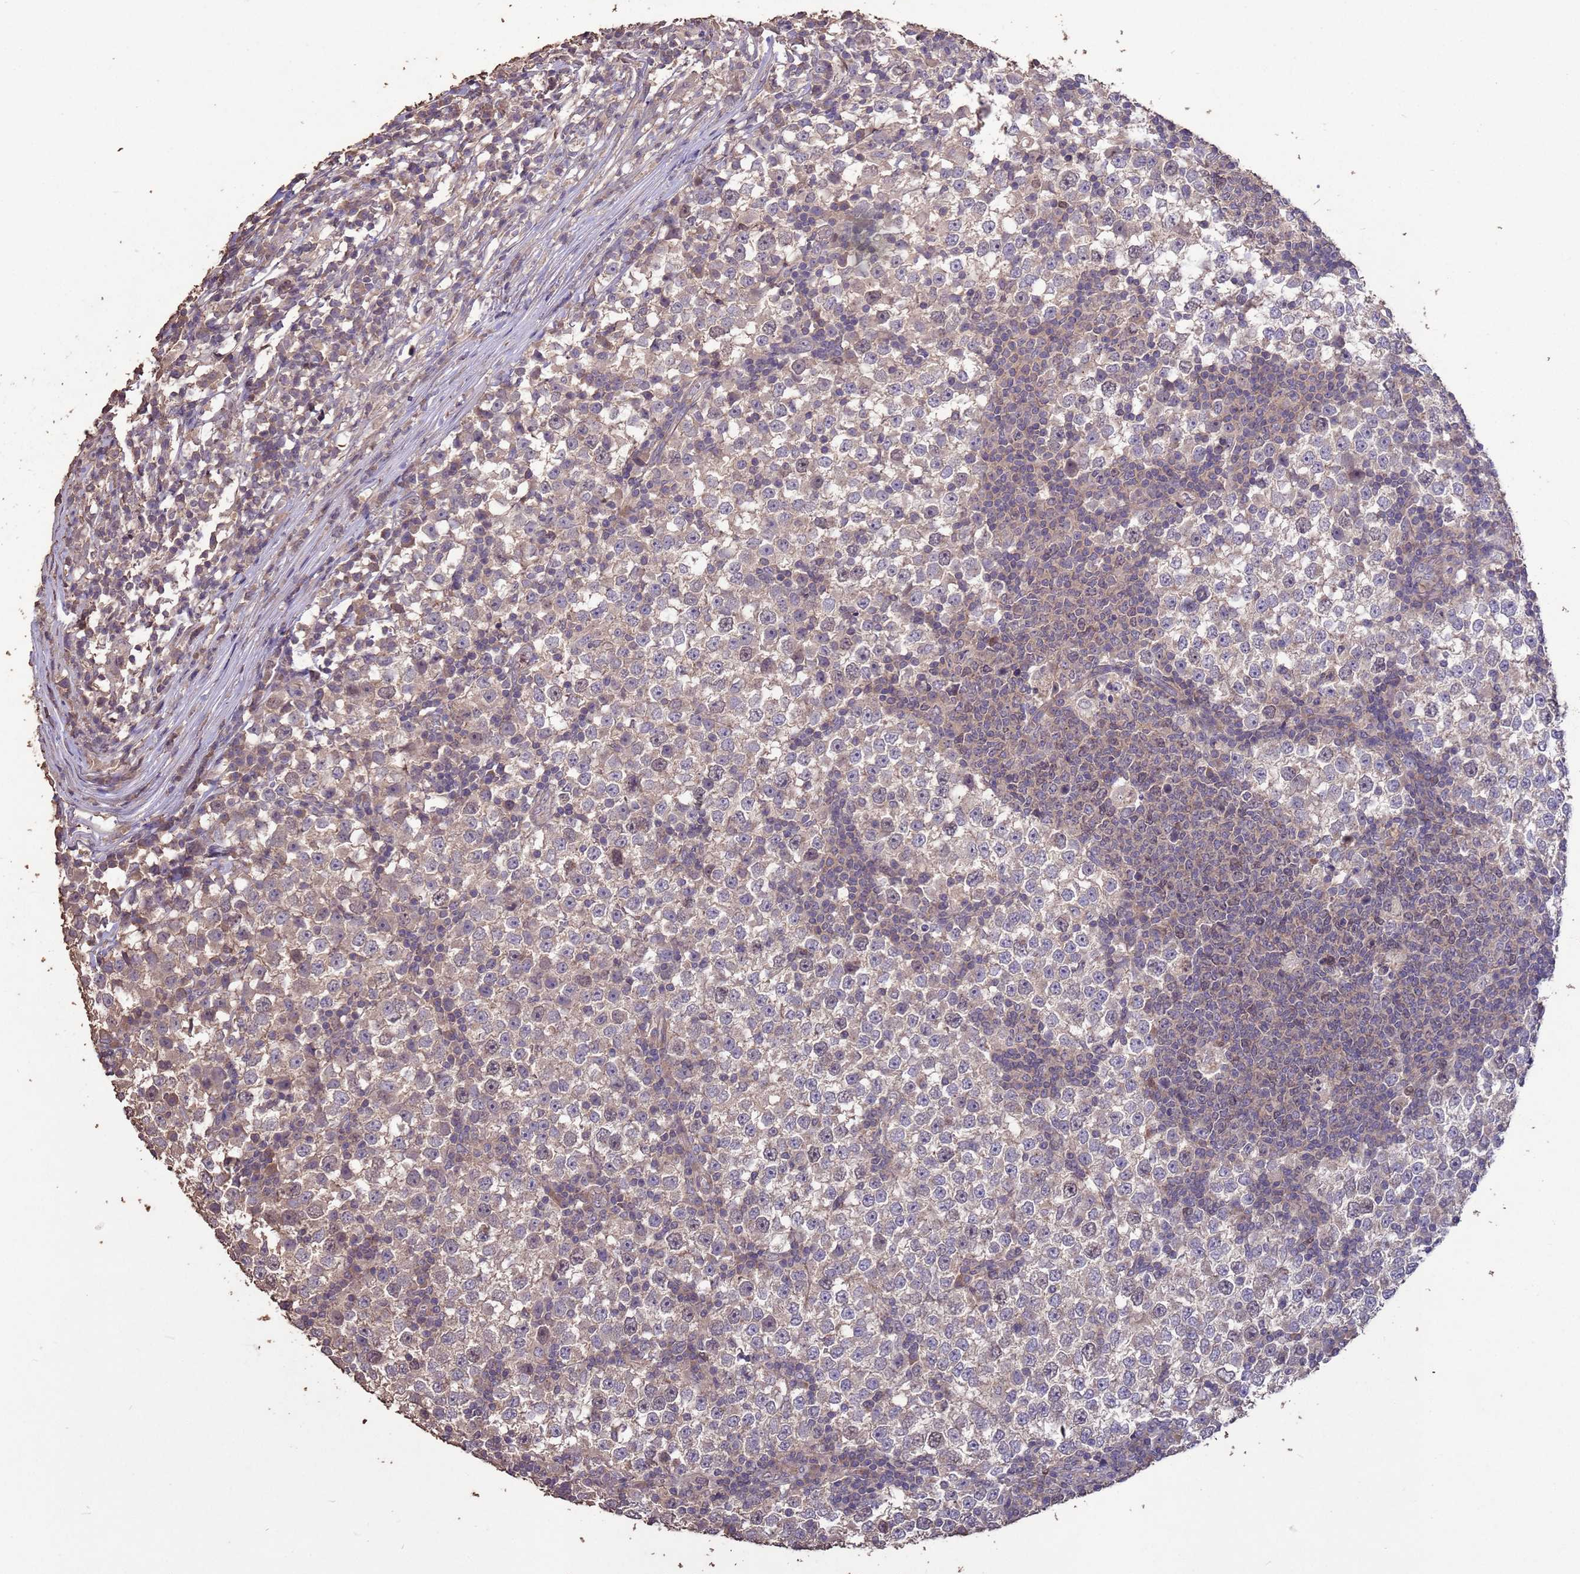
{"staining": {"intensity": "weak", "quantity": "25%-75%", "location": "cytoplasmic/membranous"}, "tissue": "testis cancer", "cell_type": "Tumor cells", "image_type": "cancer", "snomed": [{"axis": "morphology", "description": "Seminoma, NOS"}, {"axis": "topography", "description": "Testis"}], "caption": "High-magnification brightfield microscopy of seminoma (testis) stained with DAB (3,3'-diaminobenzidine) (brown) and counterstained with hematoxylin (blue). tumor cells exhibit weak cytoplasmic/membranous staining is present in approximately25%-75% of cells. (Brightfield microscopy of DAB IHC at high magnification).", "gene": "SLC9B2", "patient": {"sex": "male", "age": 65}}